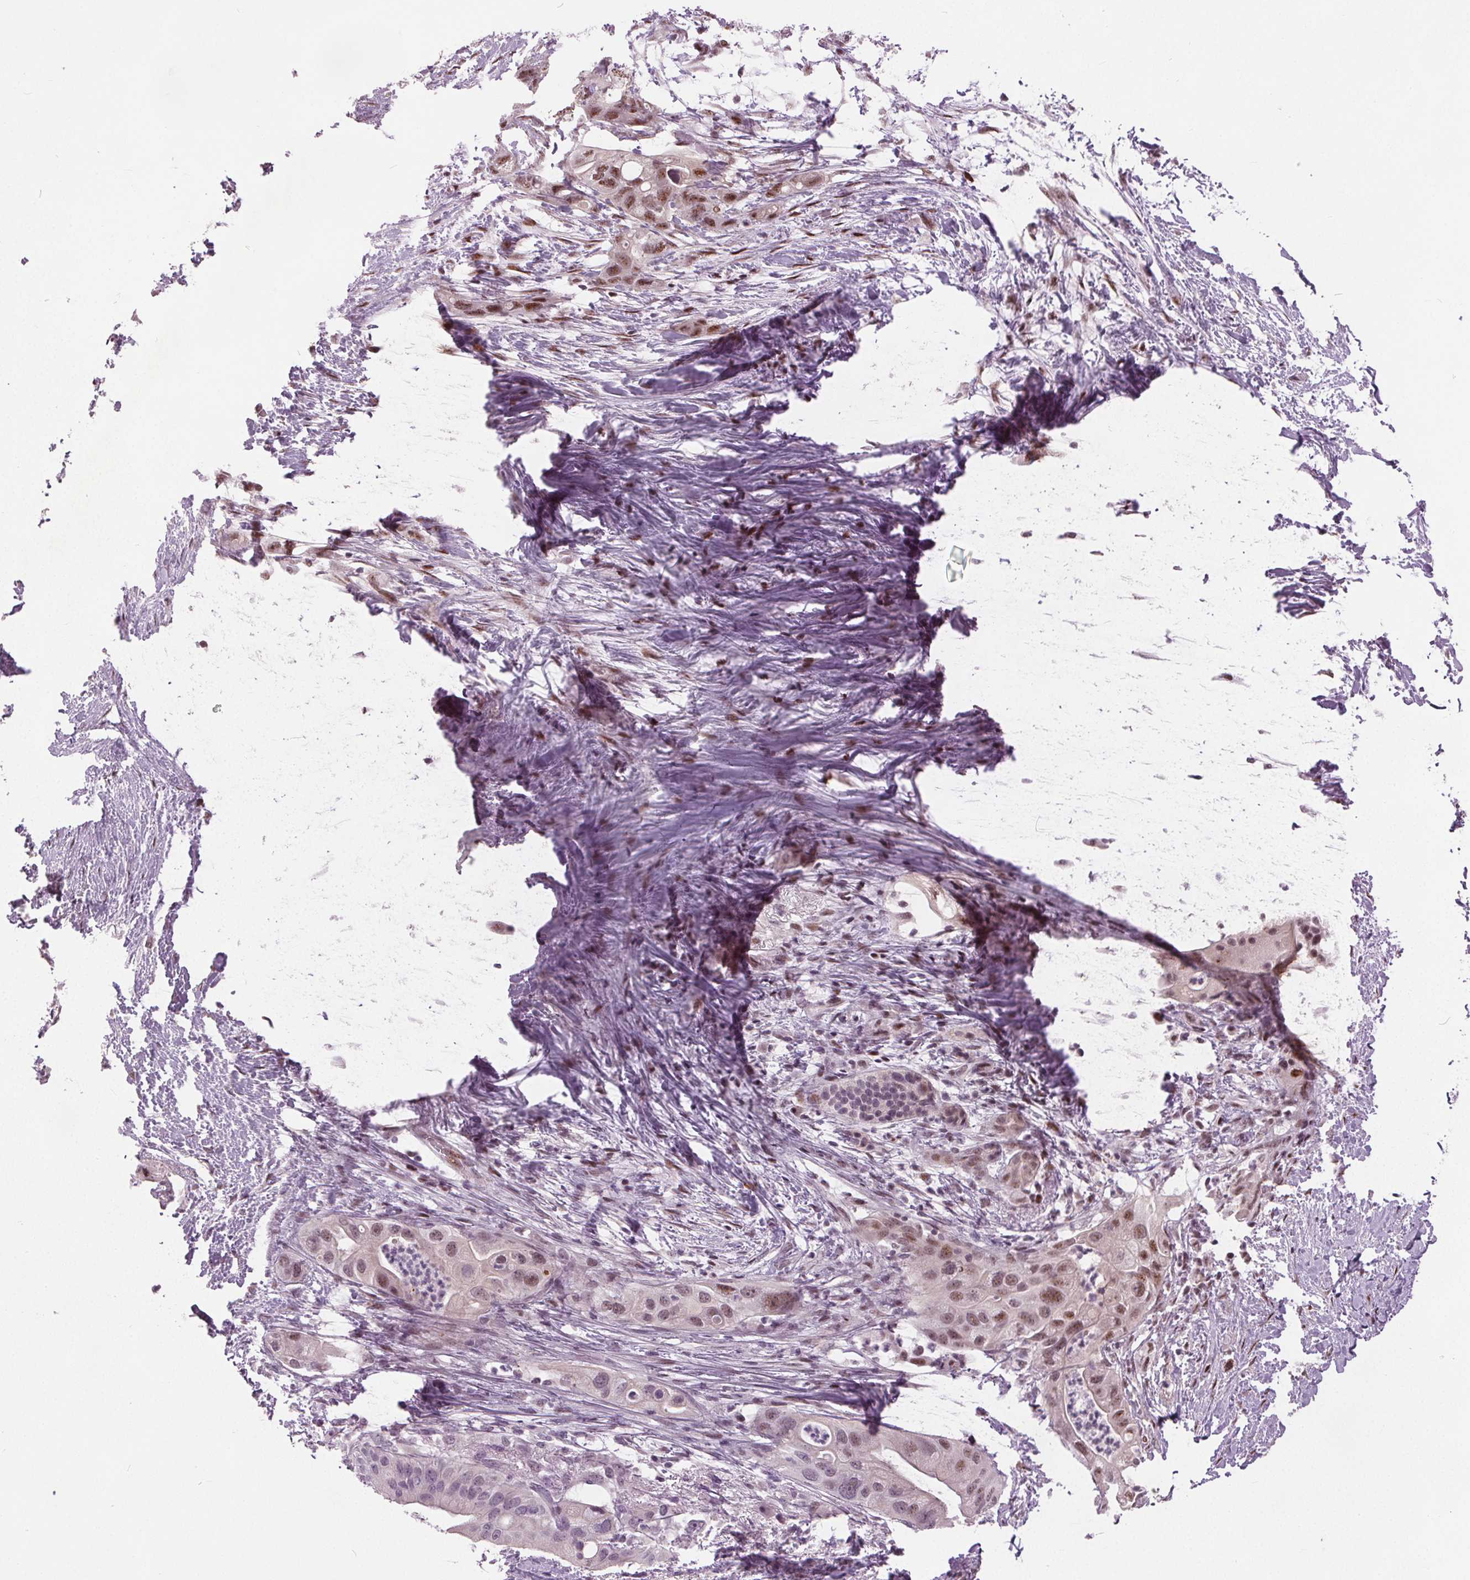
{"staining": {"intensity": "moderate", "quantity": ">75%", "location": "nuclear"}, "tissue": "pancreatic cancer", "cell_type": "Tumor cells", "image_type": "cancer", "snomed": [{"axis": "morphology", "description": "Adenocarcinoma, NOS"}, {"axis": "topography", "description": "Pancreas"}], "caption": "Pancreatic adenocarcinoma stained with immunohistochemistry (IHC) shows moderate nuclear staining in approximately >75% of tumor cells. (IHC, brightfield microscopy, high magnification).", "gene": "TTC34", "patient": {"sex": "female", "age": 72}}